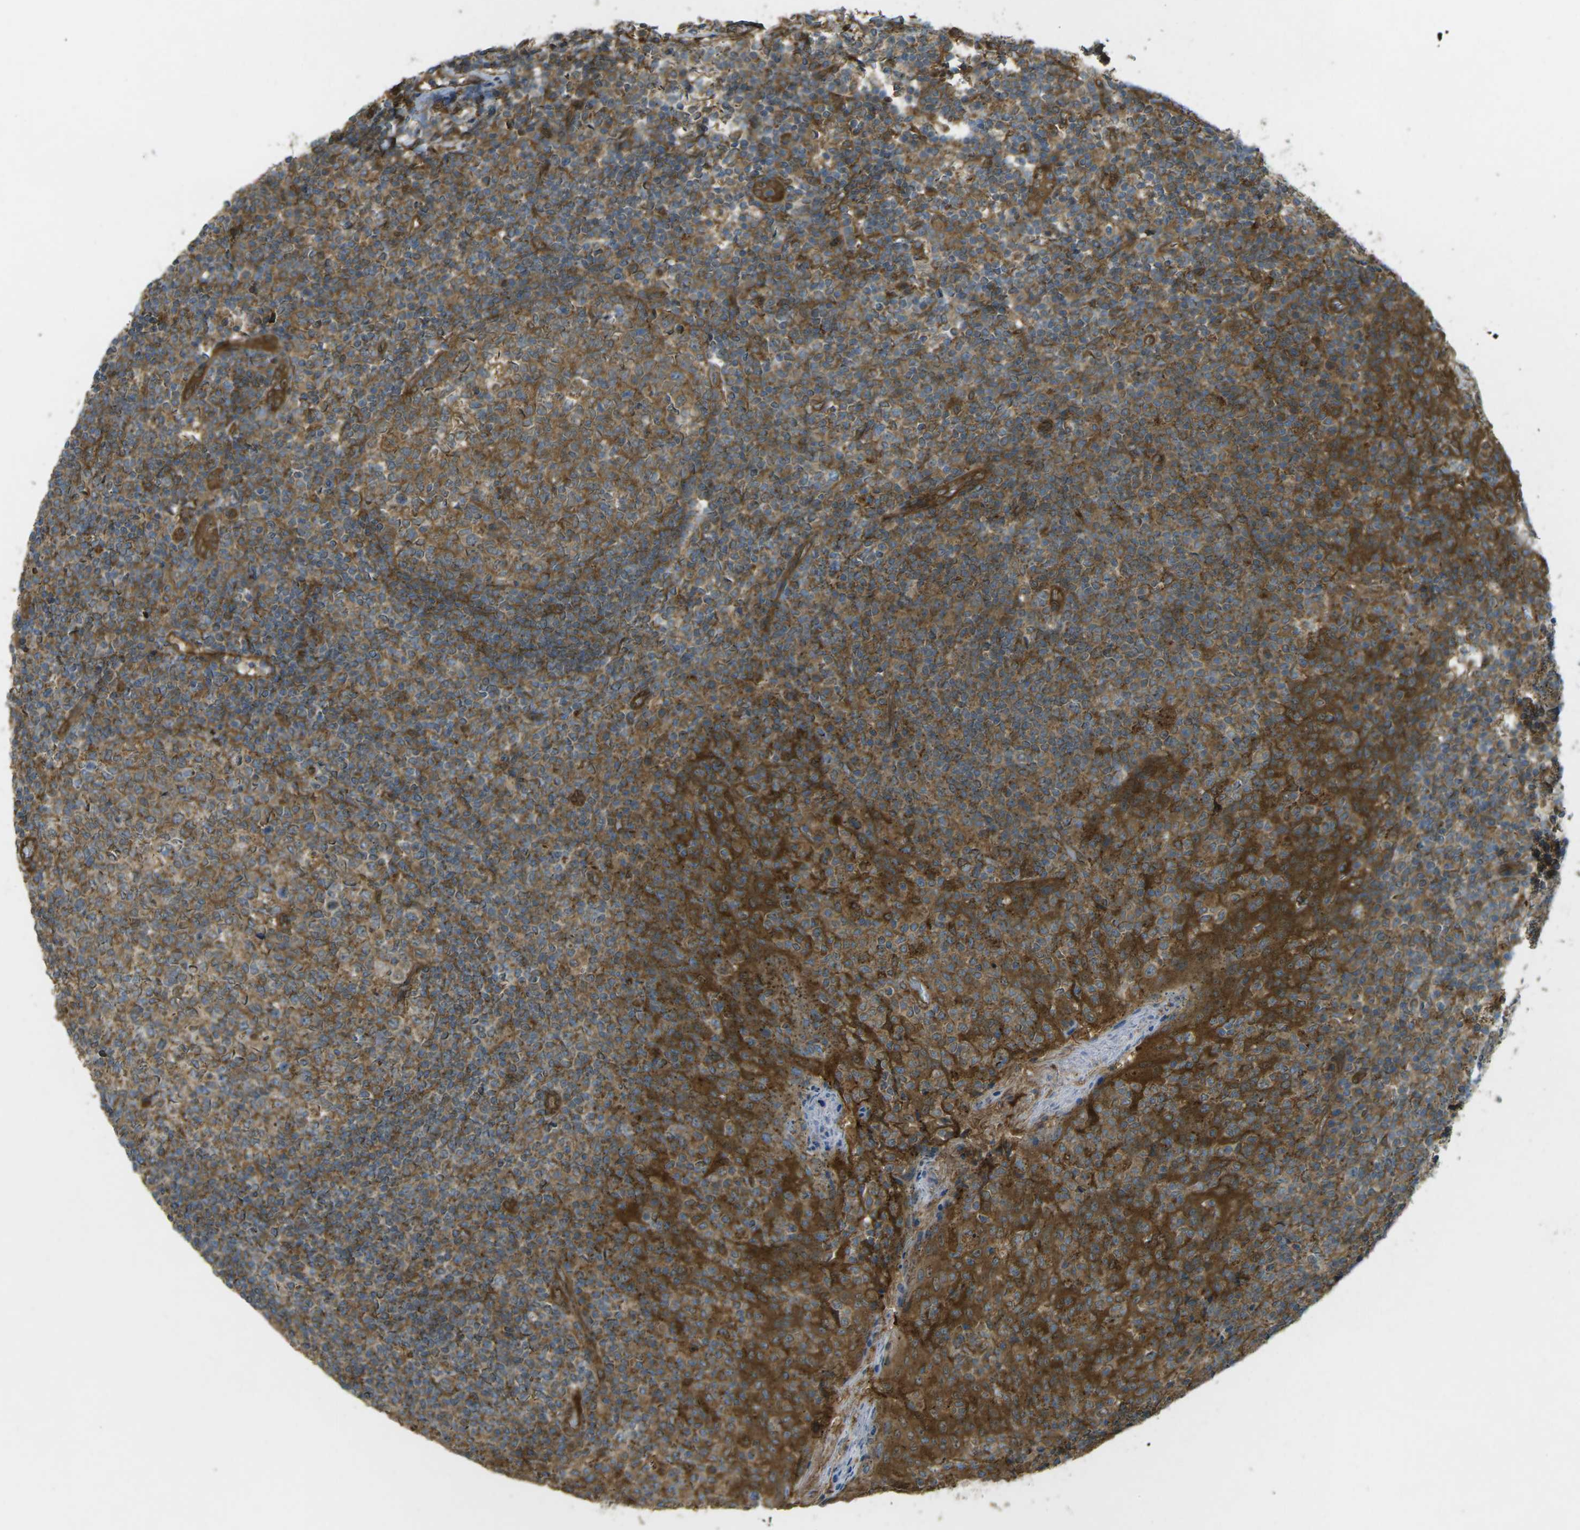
{"staining": {"intensity": "strong", "quantity": "25%-75%", "location": "cytoplasmic/membranous"}, "tissue": "tonsil", "cell_type": "Germinal center cells", "image_type": "normal", "snomed": [{"axis": "morphology", "description": "Normal tissue, NOS"}, {"axis": "topography", "description": "Tonsil"}], "caption": "Strong cytoplasmic/membranous protein expression is identified in about 25%-75% of germinal center cells in tonsil.", "gene": "CHMP3", "patient": {"sex": "female", "age": 19}}